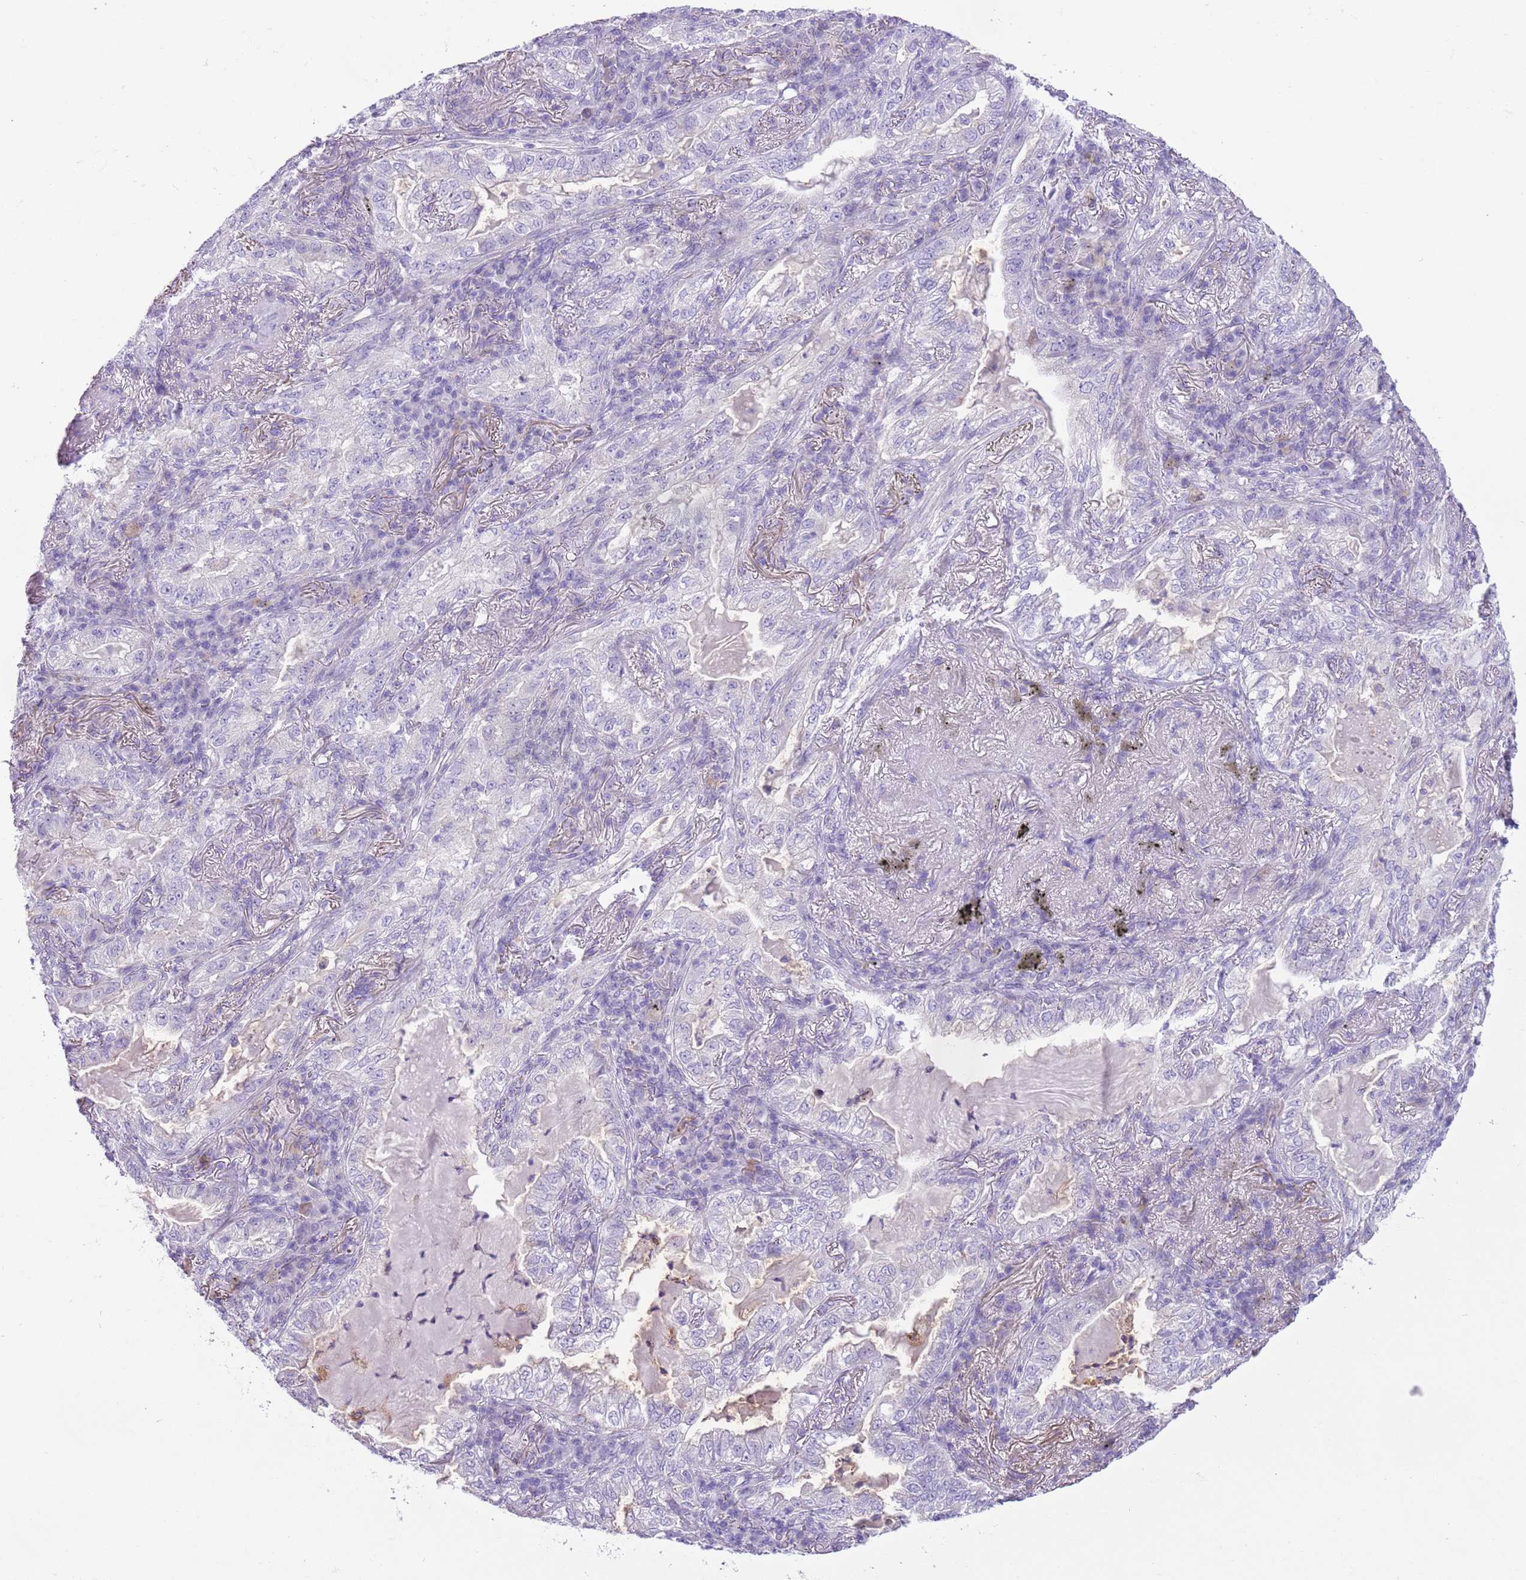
{"staining": {"intensity": "negative", "quantity": "none", "location": "none"}, "tissue": "lung cancer", "cell_type": "Tumor cells", "image_type": "cancer", "snomed": [{"axis": "morphology", "description": "Adenocarcinoma, NOS"}, {"axis": "topography", "description": "Lung"}], "caption": "The micrograph demonstrates no significant staining in tumor cells of adenocarcinoma (lung).", "gene": "ZNF697", "patient": {"sex": "female", "age": 73}}